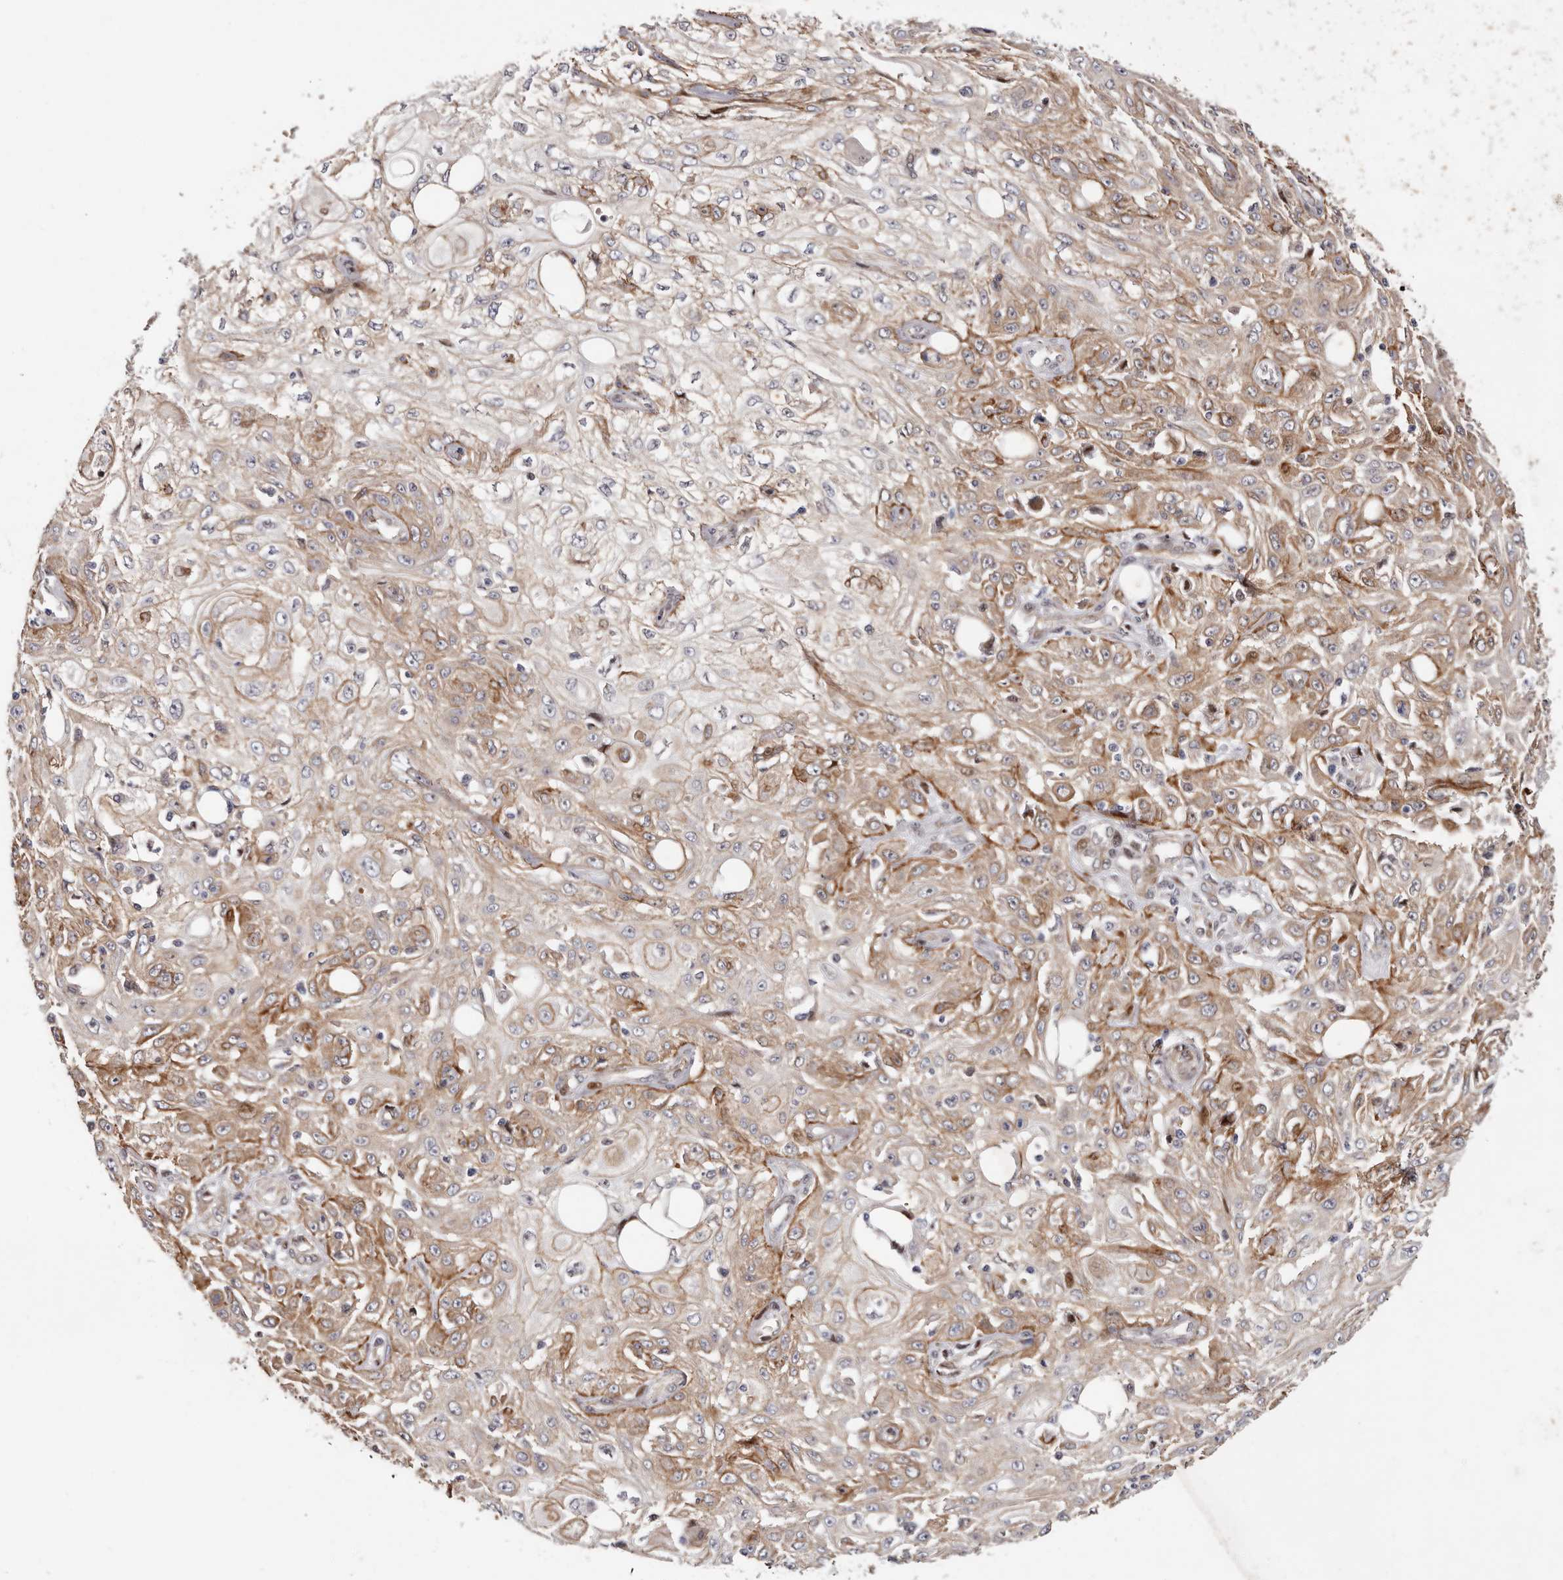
{"staining": {"intensity": "moderate", "quantity": "25%-75%", "location": "cytoplasmic/membranous"}, "tissue": "skin cancer", "cell_type": "Tumor cells", "image_type": "cancer", "snomed": [{"axis": "morphology", "description": "Squamous cell carcinoma, NOS"}, {"axis": "morphology", "description": "Squamous cell carcinoma, metastatic, NOS"}, {"axis": "topography", "description": "Skin"}, {"axis": "topography", "description": "Lymph node"}], "caption": "Human squamous cell carcinoma (skin) stained with a brown dye exhibits moderate cytoplasmic/membranous positive positivity in about 25%-75% of tumor cells.", "gene": "EPHX3", "patient": {"sex": "male", "age": 75}}